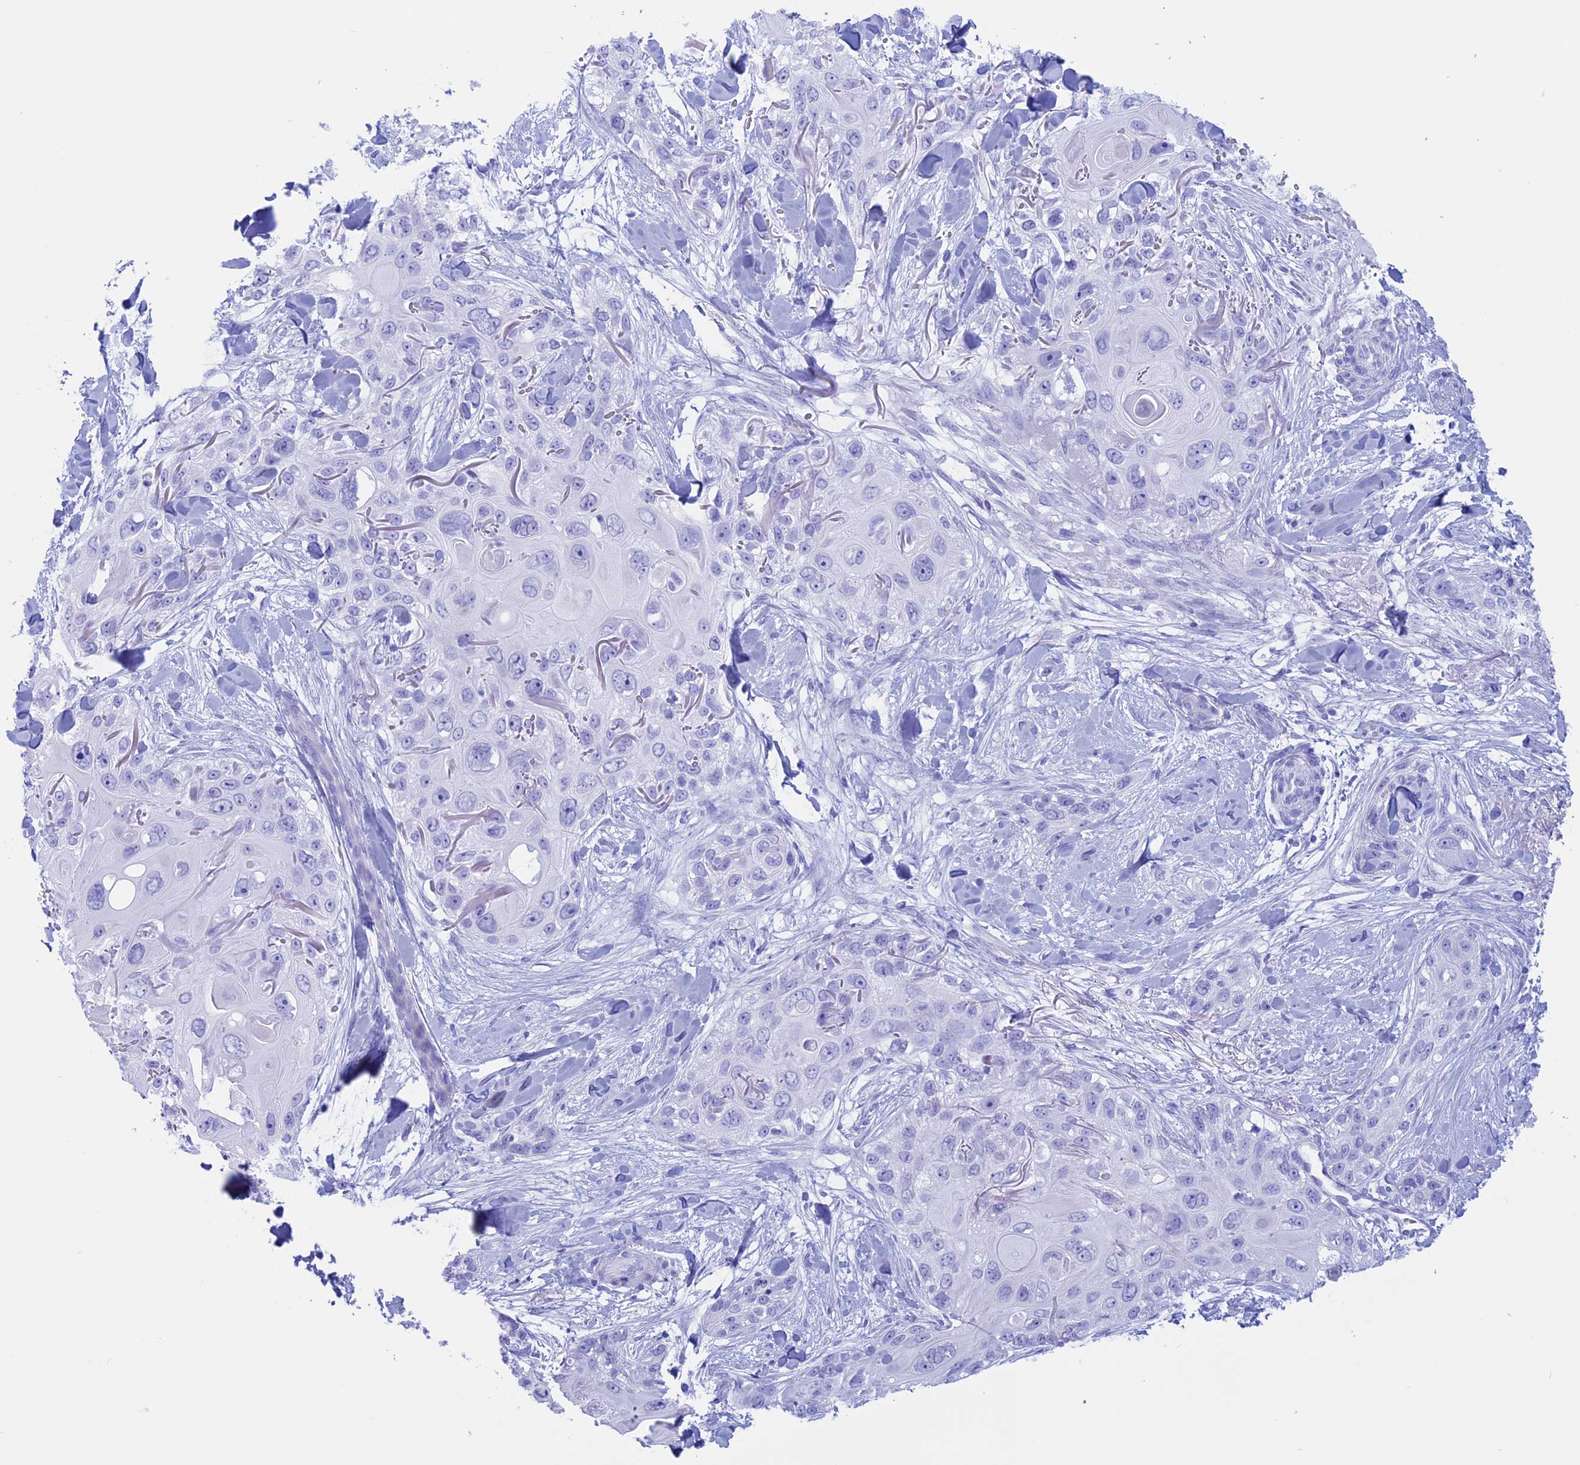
{"staining": {"intensity": "negative", "quantity": "none", "location": "none"}, "tissue": "skin cancer", "cell_type": "Tumor cells", "image_type": "cancer", "snomed": [{"axis": "morphology", "description": "Normal tissue, NOS"}, {"axis": "morphology", "description": "Squamous cell carcinoma, NOS"}, {"axis": "topography", "description": "Skin"}], "caption": "Immunohistochemical staining of human squamous cell carcinoma (skin) displays no significant expression in tumor cells.", "gene": "RP1", "patient": {"sex": "male", "age": 72}}